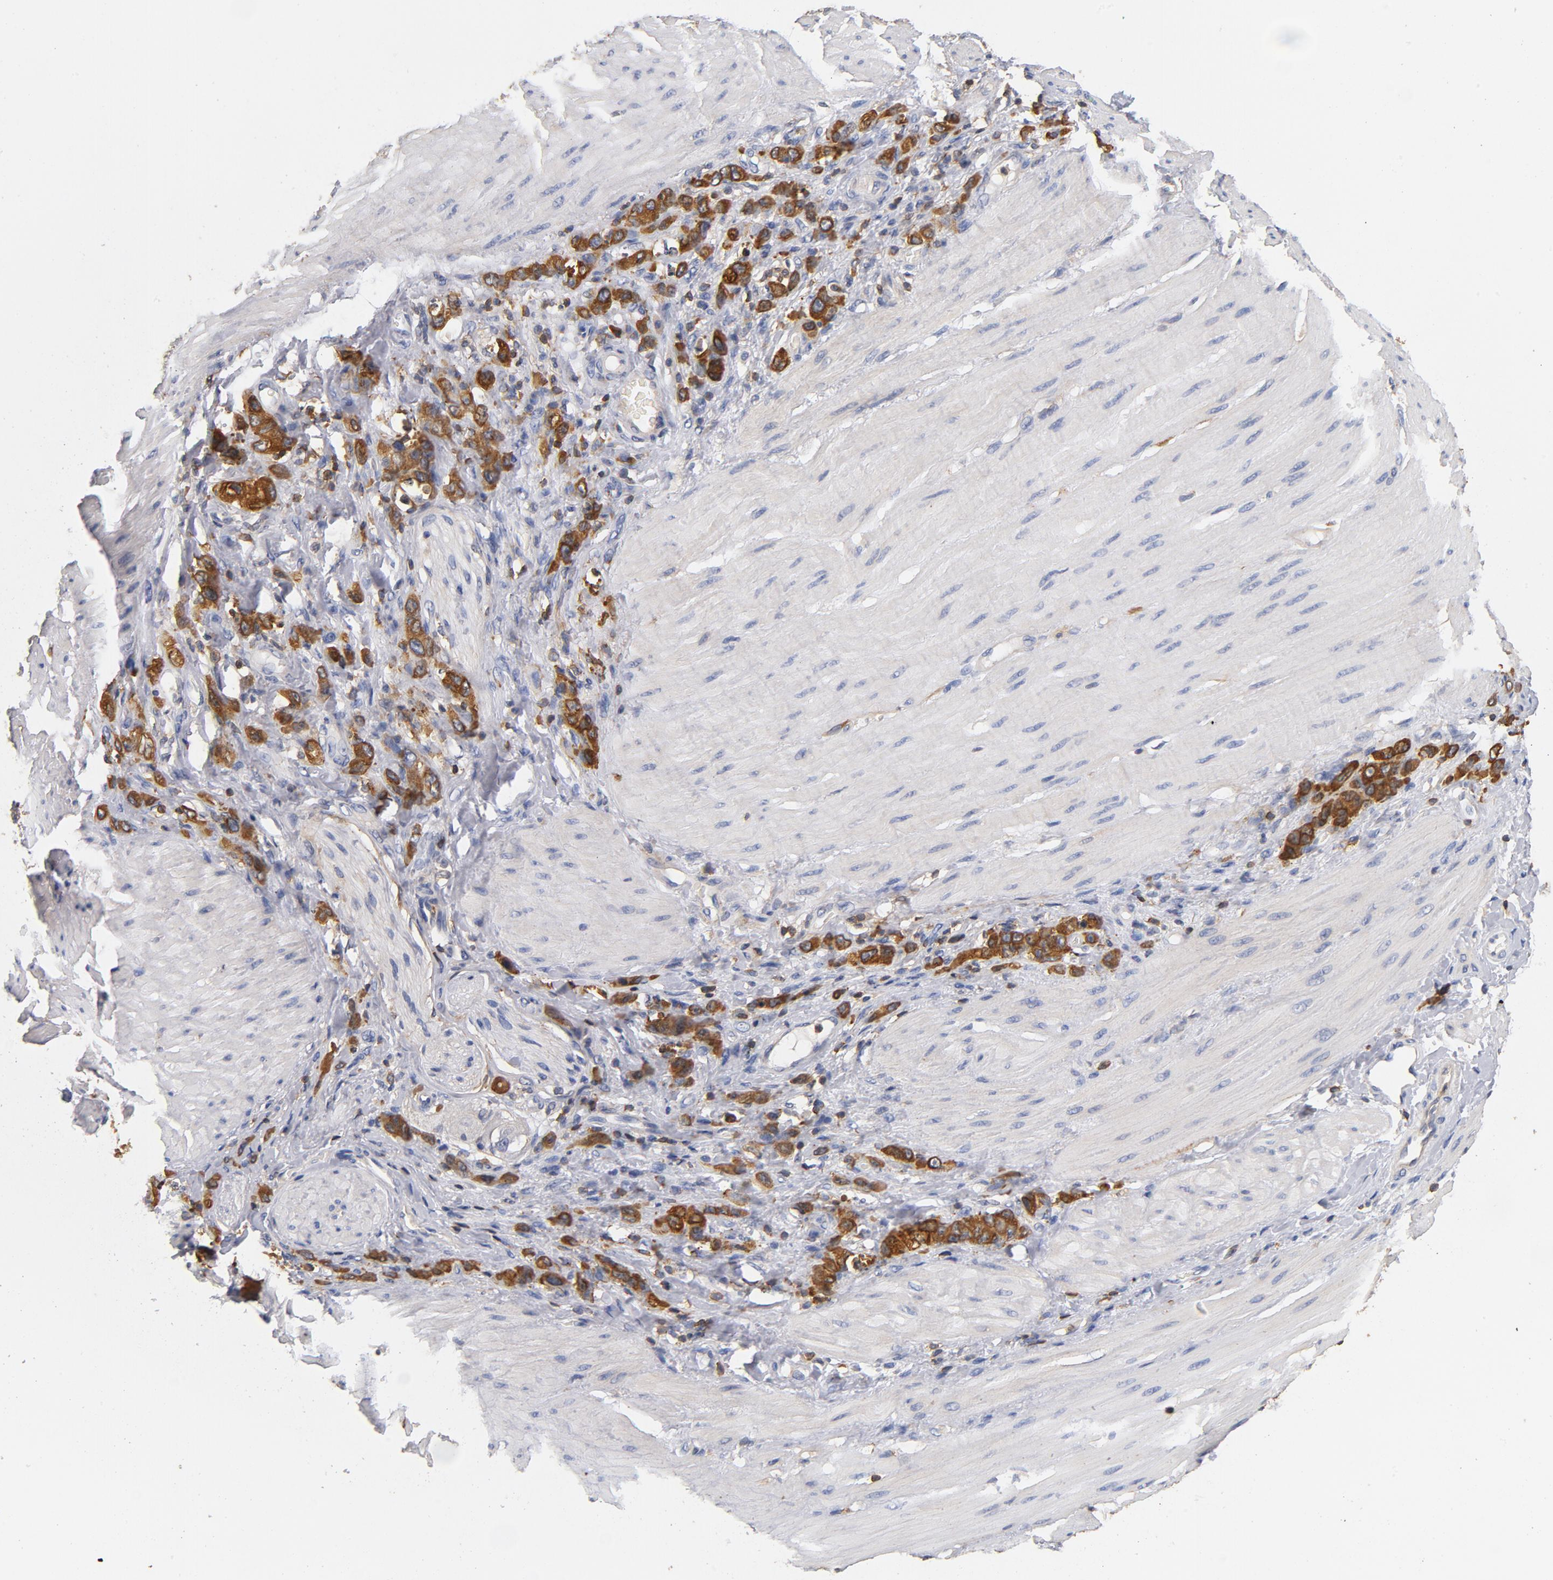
{"staining": {"intensity": "moderate", "quantity": ">75%", "location": "cytoplasmic/membranous"}, "tissue": "stomach cancer", "cell_type": "Tumor cells", "image_type": "cancer", "snomed": [{"axis": "morphology", "description": "Normal tissue, NOS"}, {"axis": "morphology", "description": "Adenocarcinoma, NOS"}, {"axis": "topography", "description": "Stomach"}], "caption": "Immunohistochemistry of human stomach adenocarcinoma displays medium levels of moderate cytoplasmic/membranous staining in approximately >75% of tumor cells.", "gene": "EZR", "patient": {"sex": "male", "age": 82}}